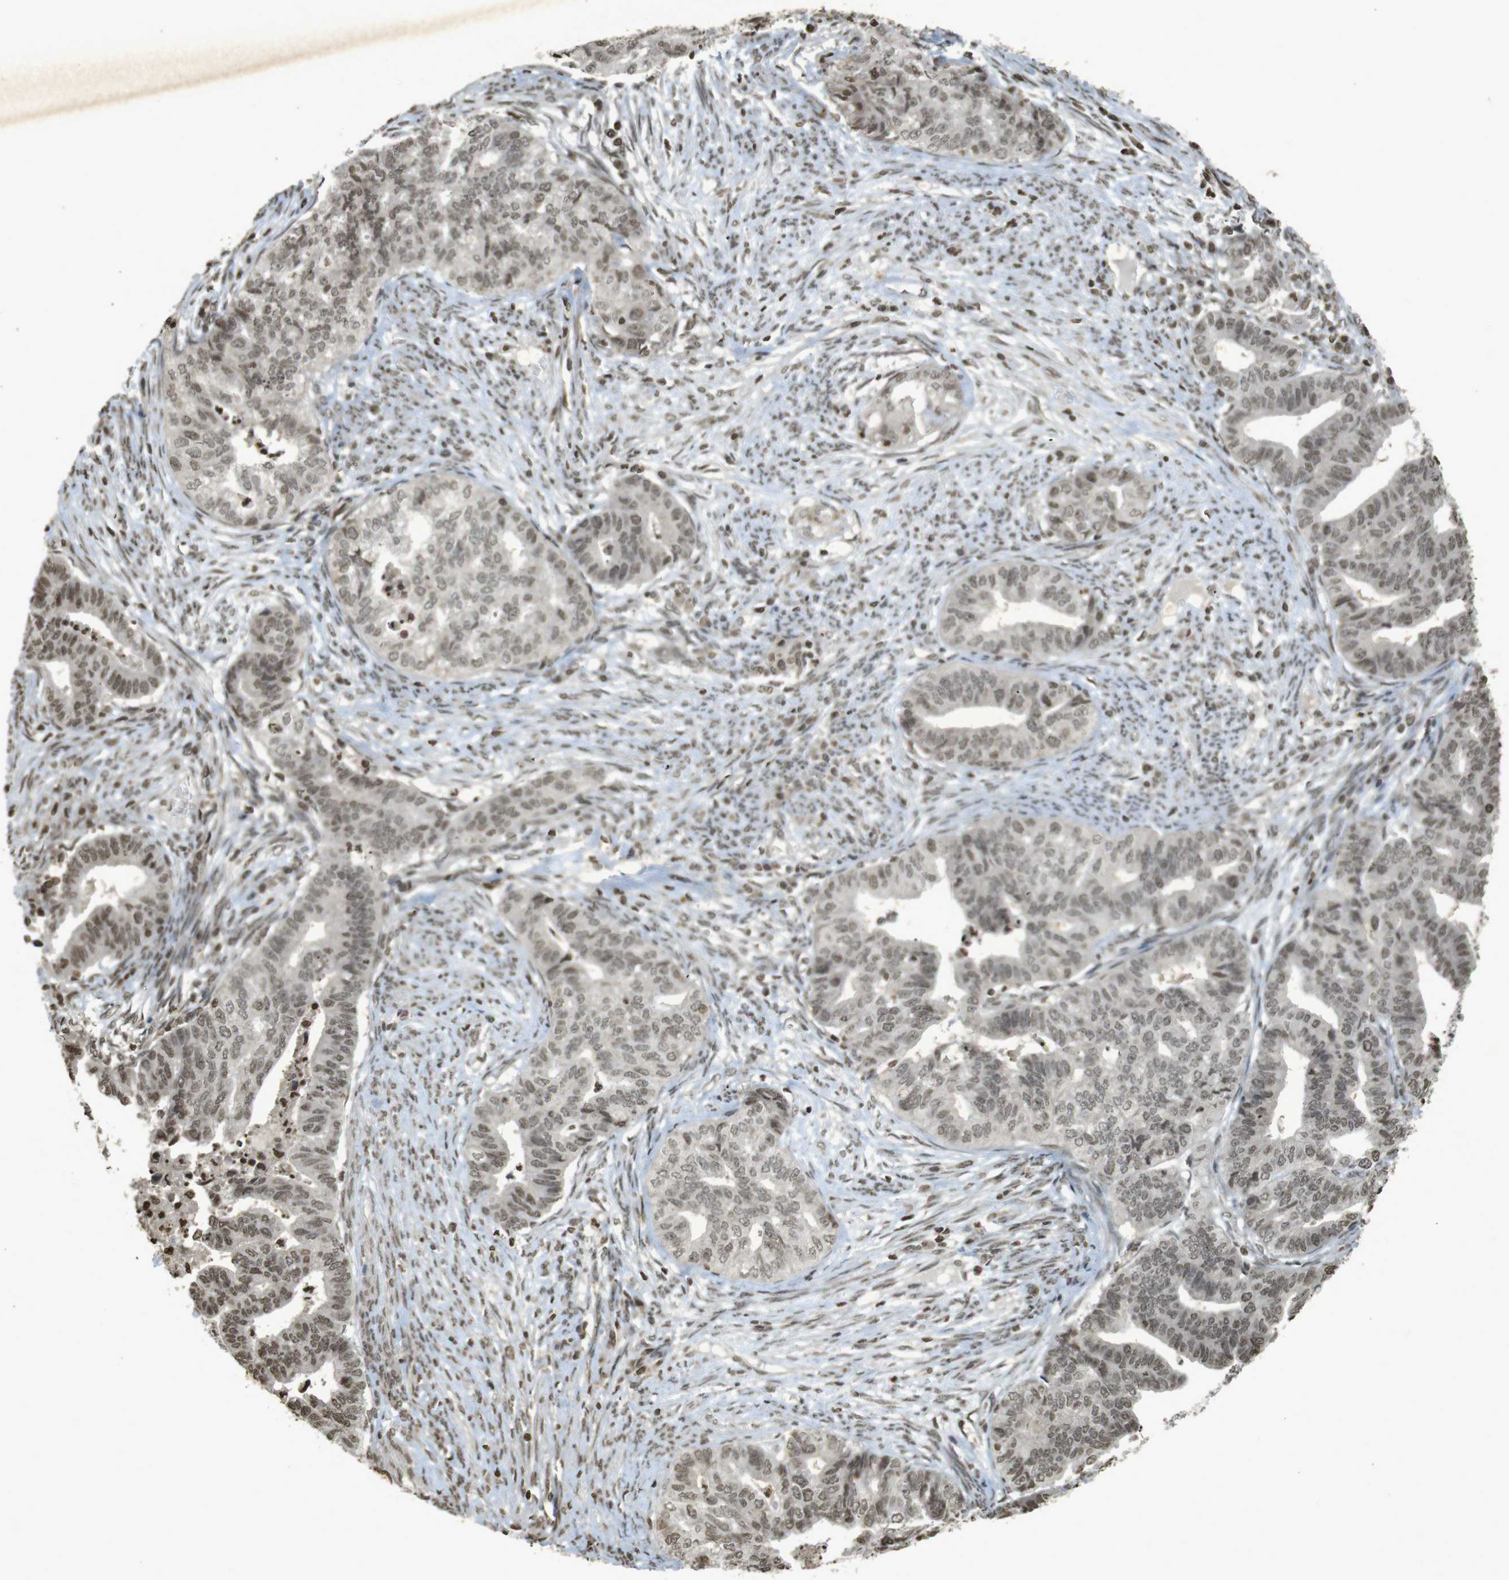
{"staining": {"intensity": "weak", "quantity": ">75%", "location": "nuclear"}, "tissue": "endometrial cancer", "cell_type": "Tumor cells", "image_type": "cancer", "snomed": [{"axis": "morphology", "description": "Adenocarcinoma, NOS"}, {"axis": "topography", "description": "Endometrium"}], "caption": "This micrograph shows immunohistochemistry (IHC) staining of endometrial cancer (adenocarcinoma), with low weak nuclear staining in approximately >75% of tumor cells.", "gene": "ORC4", "patient": {"sex": "female", "age": 79}}